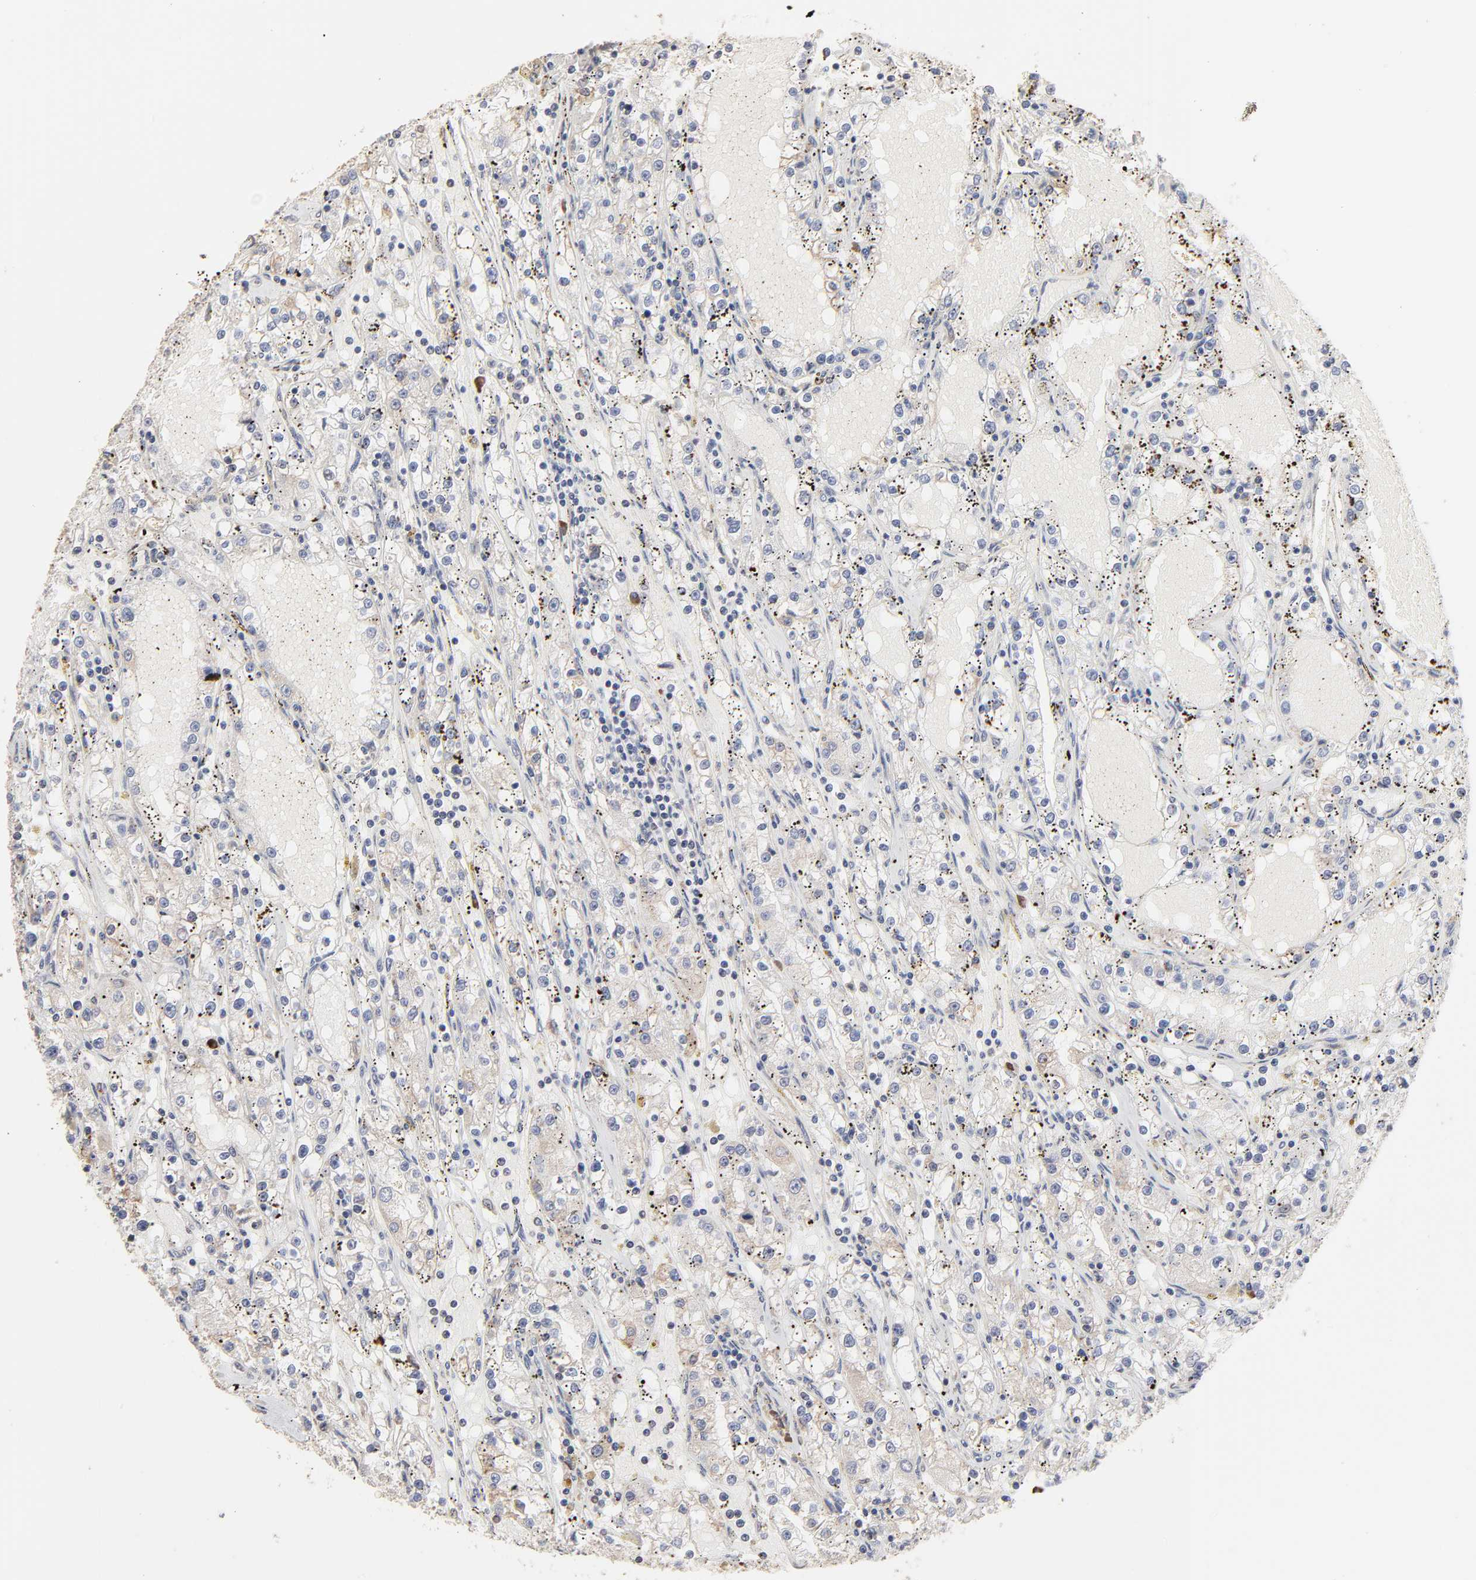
{"staining": {"intensity": "negative", "quantity": "none", "location": "none"}, "tissue": "renal cancer", "cell_type": "Tumor cells", "image_type": "cancer", "snomed": [{"axis": "morphology", "description": "Adenocarcinoma, NOS"}, {"axis": "topography", "description": "Kidney"}], "caption": "The immunohistochemistry histopathology image has no significant staining in tumor cells of adenocarcinoma (renal) tissue.", "gene": "CHM", "patient": {"sex": "male", "age": 56}}